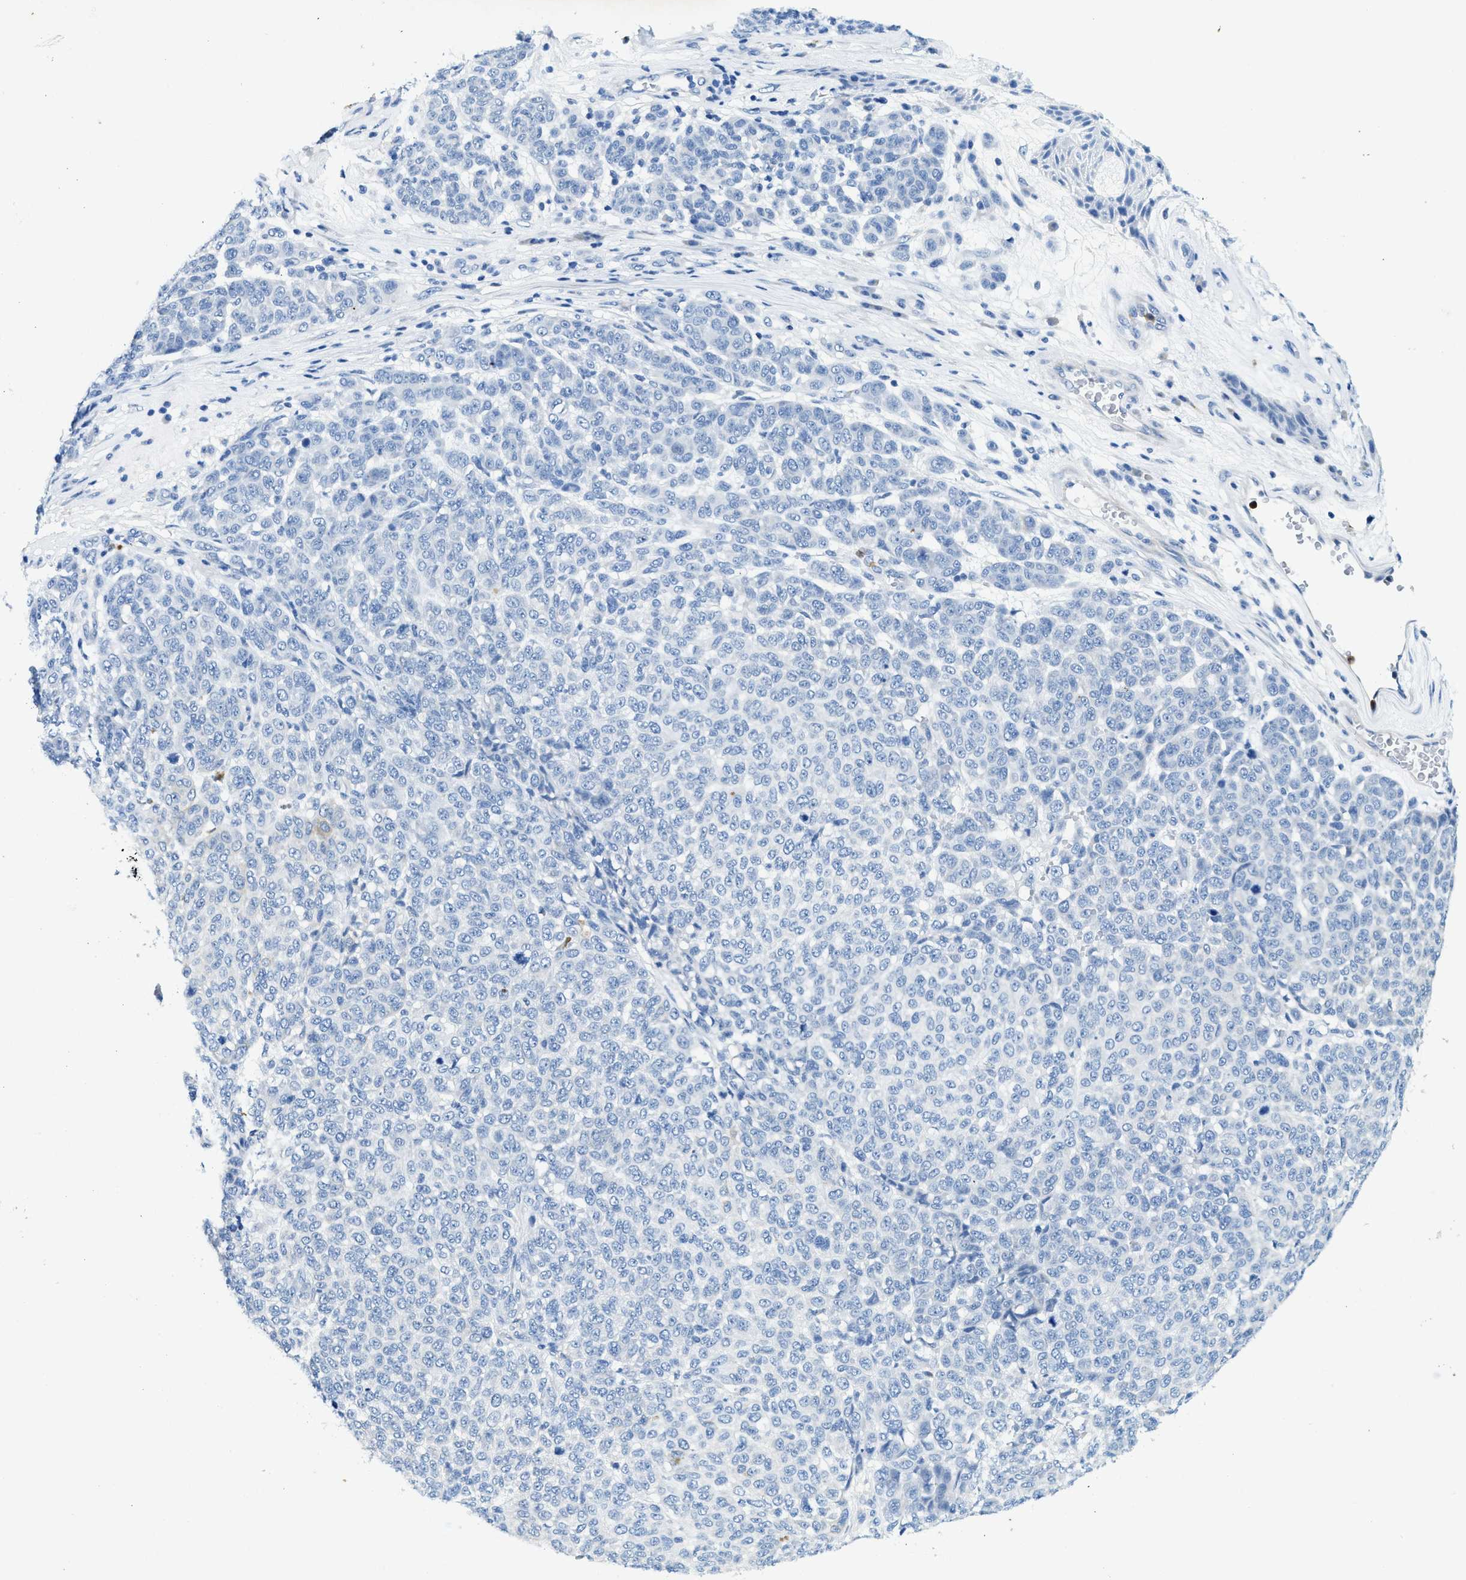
{"staining": {"intensity": "negative", "quantity": "none", "location": "none"}, "tissue": "melanoma", "cell_type": "Tumor cells", "image_type": "cancer", "snomed": [{"axis": "morphology", "description": "Malignant melanoma, NOS"}, {"axis": "topography", "description": "Skin"}], "caption": "DAB (3,3'-diaminobenzidine) immunohistochemical staining of human melanoma demonstrates no significant positivity in tumor cells. (Stains: DAB immunohistochemistry with hematoxylin counter stain, Microscopy: brightfield microscopy at high magnification).", "gene": "ZDHHC13", "patient": {"sex": "male", "age": 59}}